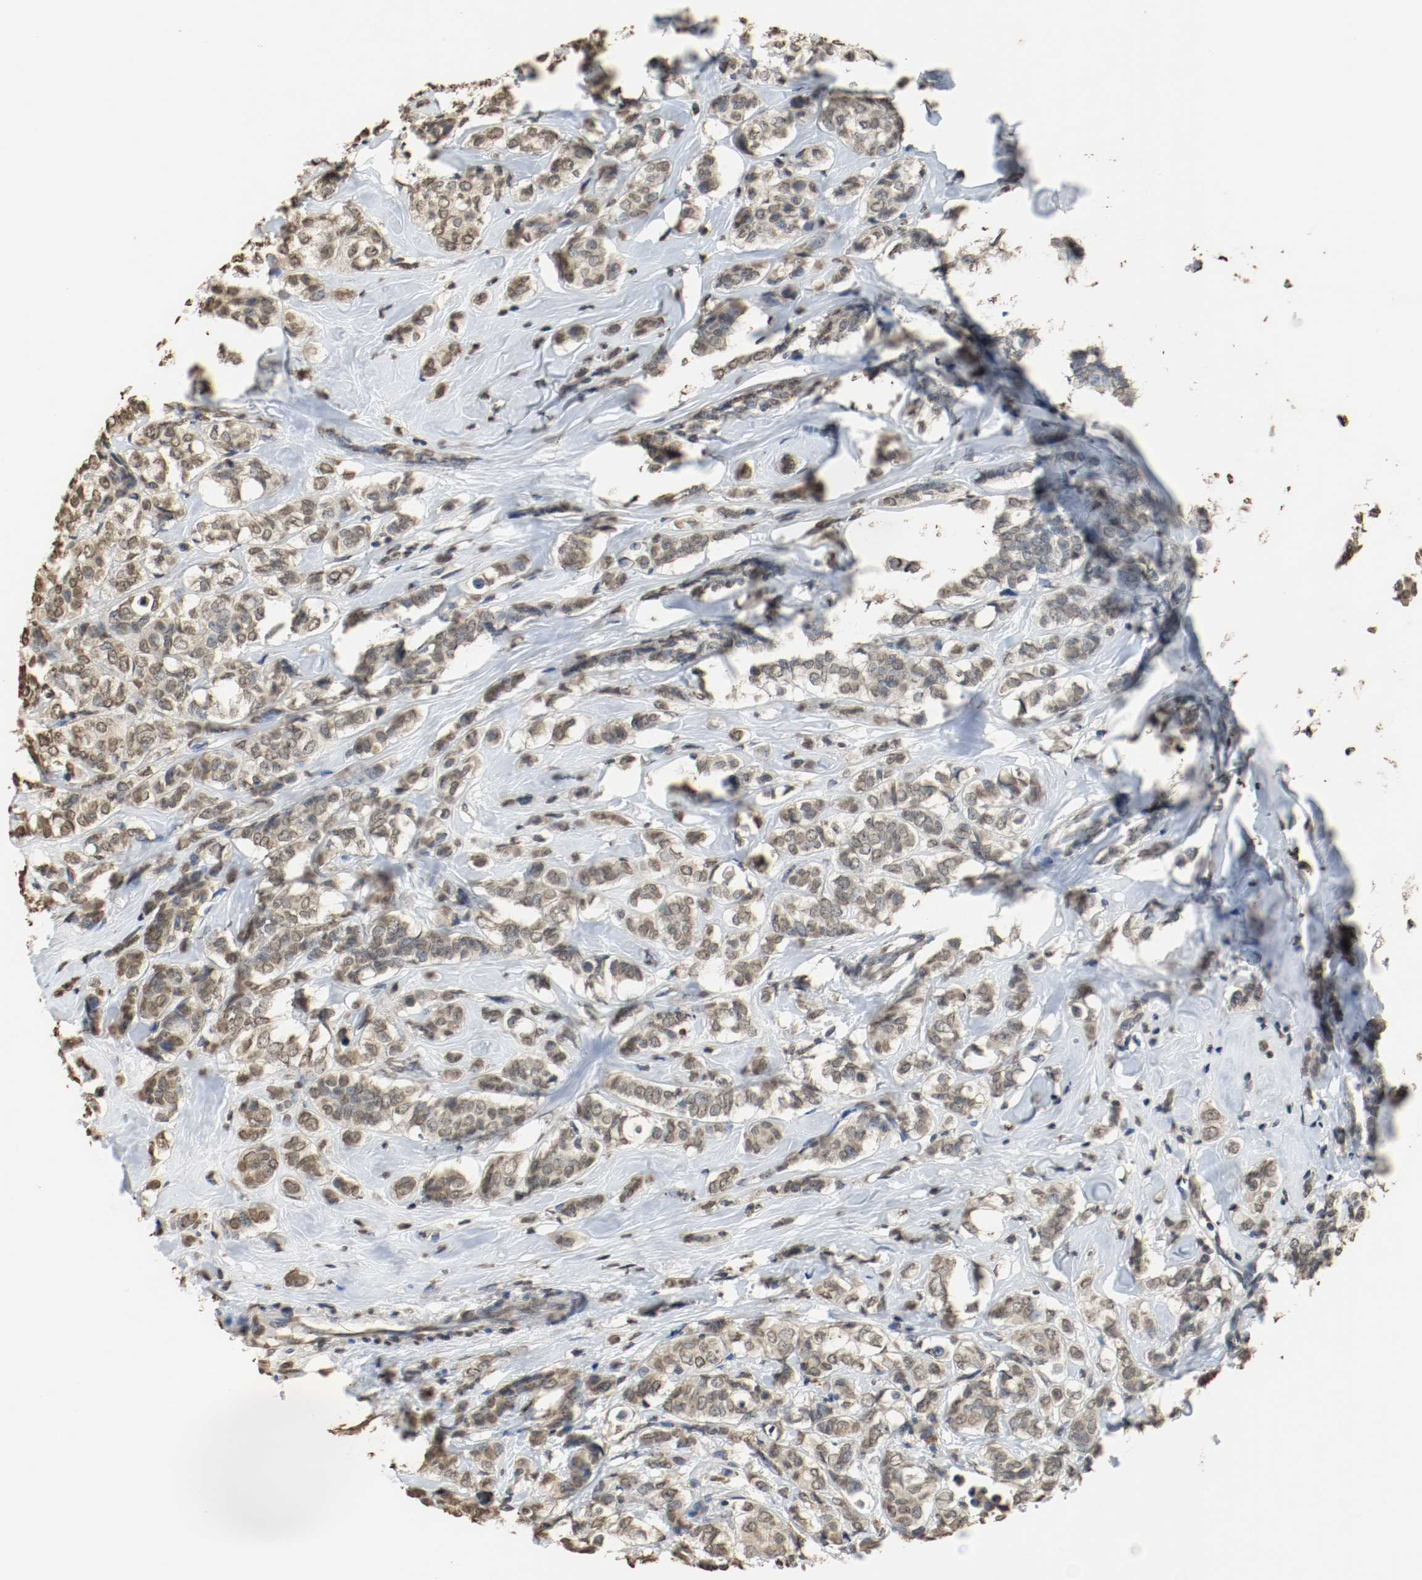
{"staining": {"intensity": "moderate", "quantity": ">75%", "location": "cytoplasmic/membranous"}, "tissue": "breast cancer", "cell_type": "Tumor cells", "image_type": "cancer", "snomed": [{"axis": "morphology", "description": "Lobular carcinoma"}, {"axis": "topography", "description": "Breast"}], "caption": "Human breast lobular carcinoma stained with a protein marker demonstrates moderate staining in tumor cells.", "gene": "RTN4", "patient": {"sex": "female", "age": 60}}